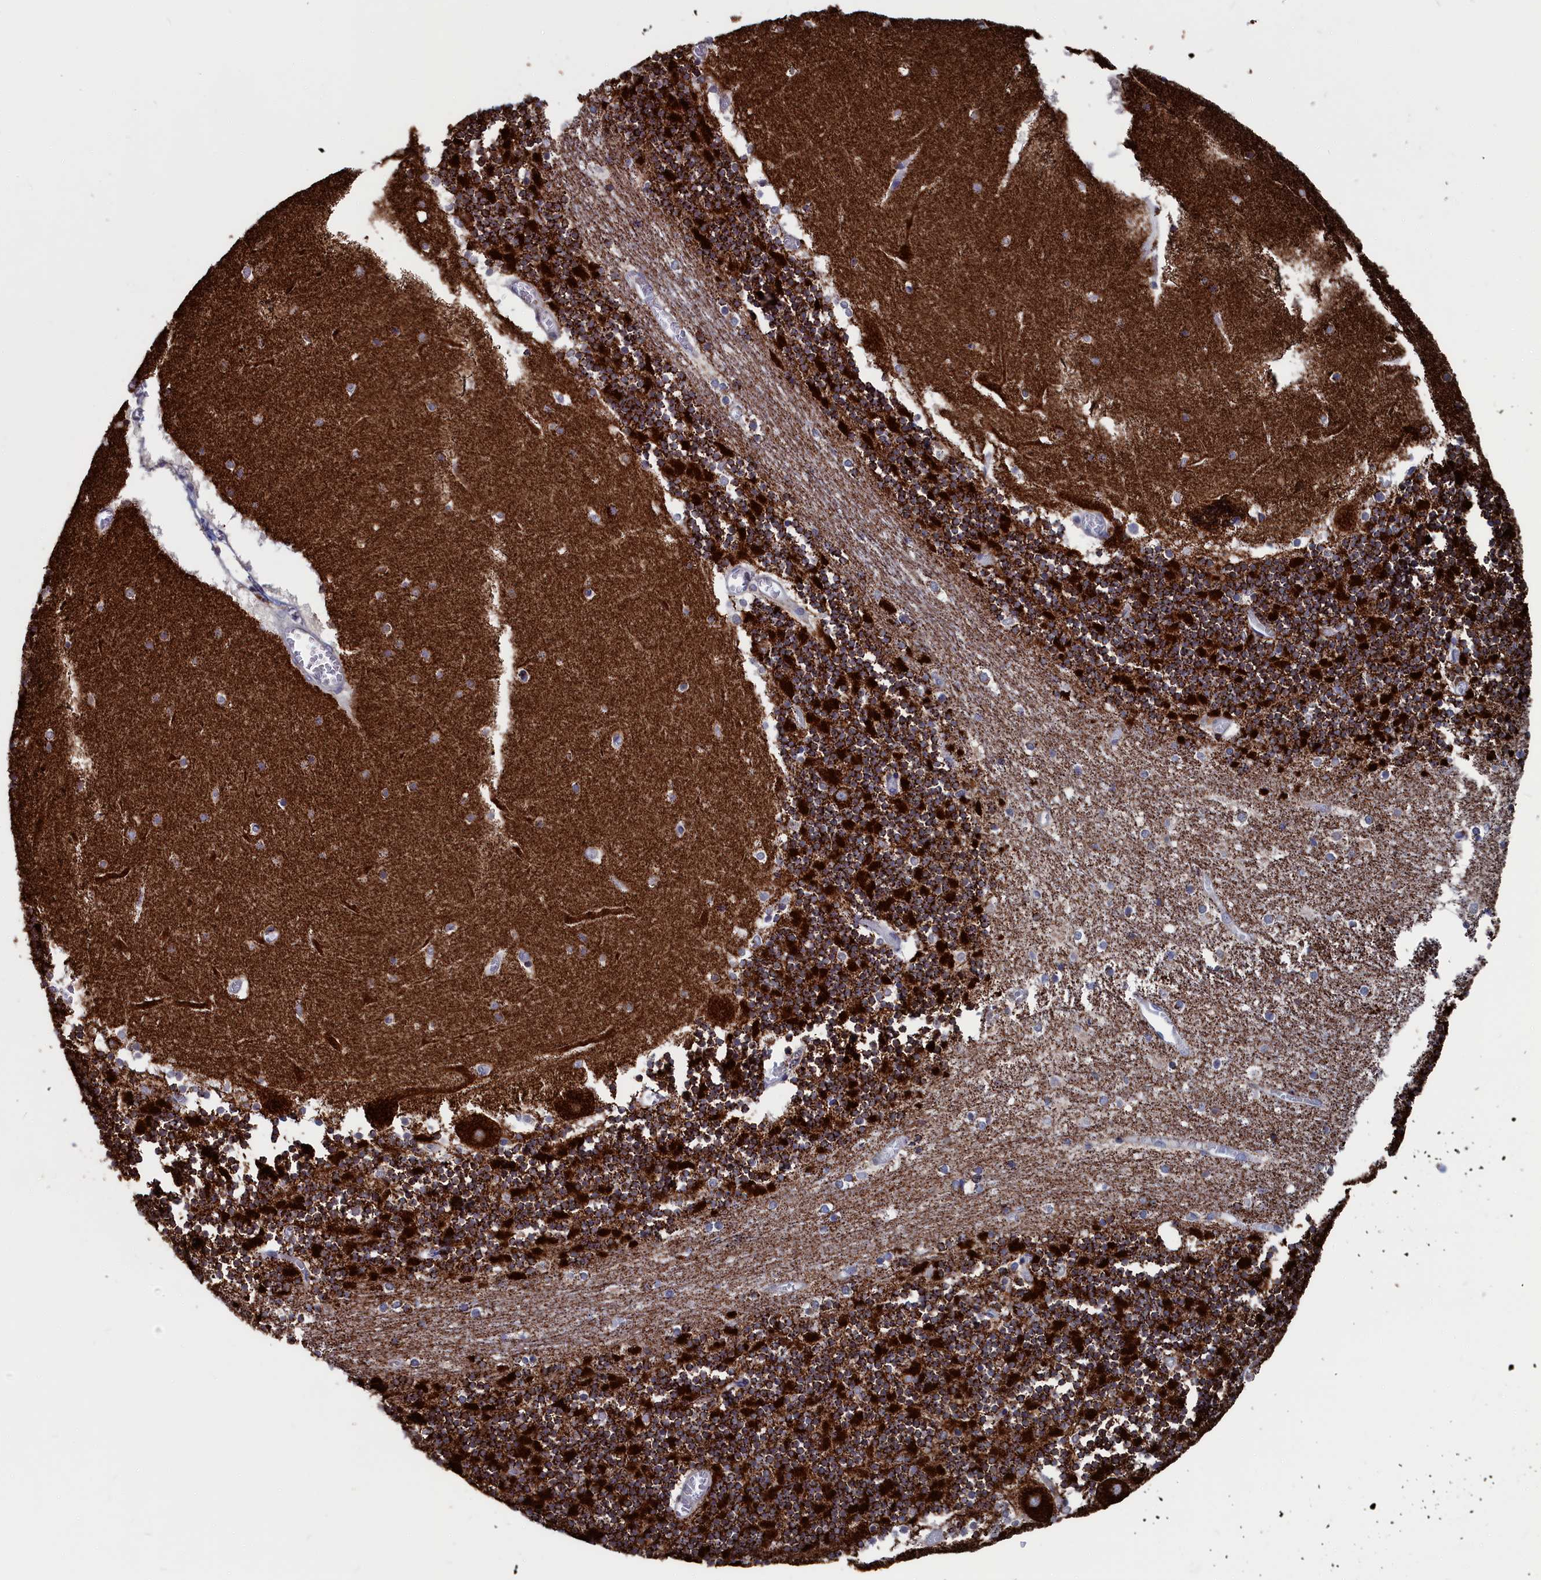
{"staining": {"intensity": "strong", "quantity": "25%-75%", "location": "cytoplasmic/membranous"}, "tissue": "cerebellum", "cell_type": "Cells in granular layer", "image_type": "normal", "snomed": [{"axis": "morphology", "description": "Normal tissue, NOS"}, {"axis": "topography", "description": "Cerebellum"}], "caption": "Unremarkable cerebellum shows strong cytoplasmic/membranous positivity in approximately 25%-75% of cells in granular layer.", "gene": "CEND1", "patient": {"sex": "female", "age": 28}}